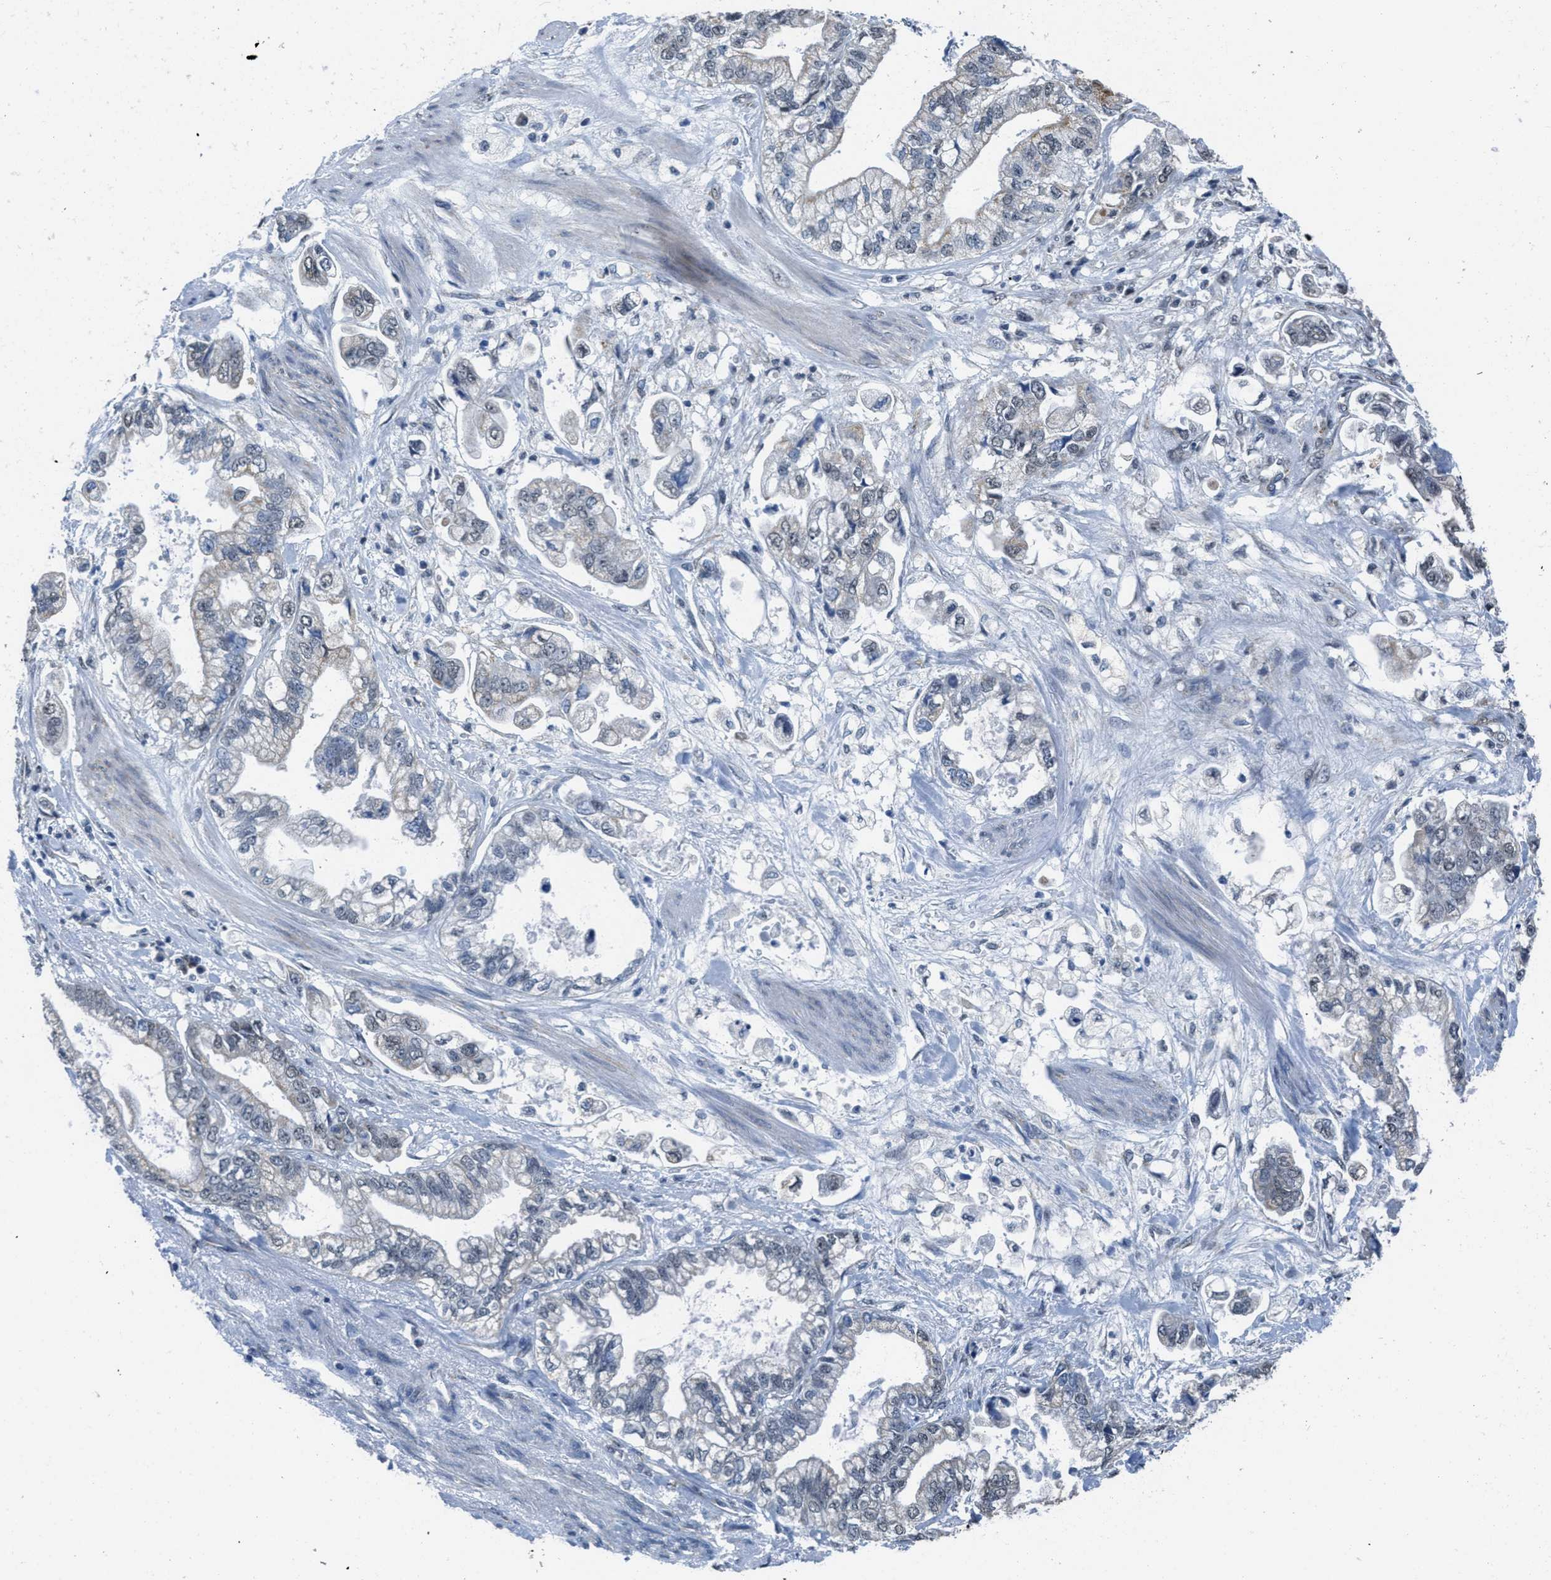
{"staining": {"intensity": "negative", "quantity": "none", "location": "none"}, "tissue": "stomach cancer", "cell_type": "Tumor cells", "image_type": "cancer", "snomed": [{"axis": "morphology", "description": "Normal tissue, NOS"}, {"axis": "morphology", "description": "Adenocarcinoma, NOS"}, {"axis": "topography", "description": "Stomach"}], "caption": "An immunohistochemistry micrograph of stomach cancer is shown. There is no staining in tumor cells of stomach cancer.", "gene": "TOMM70", "patient": {"sex": "male", "age": 62}}